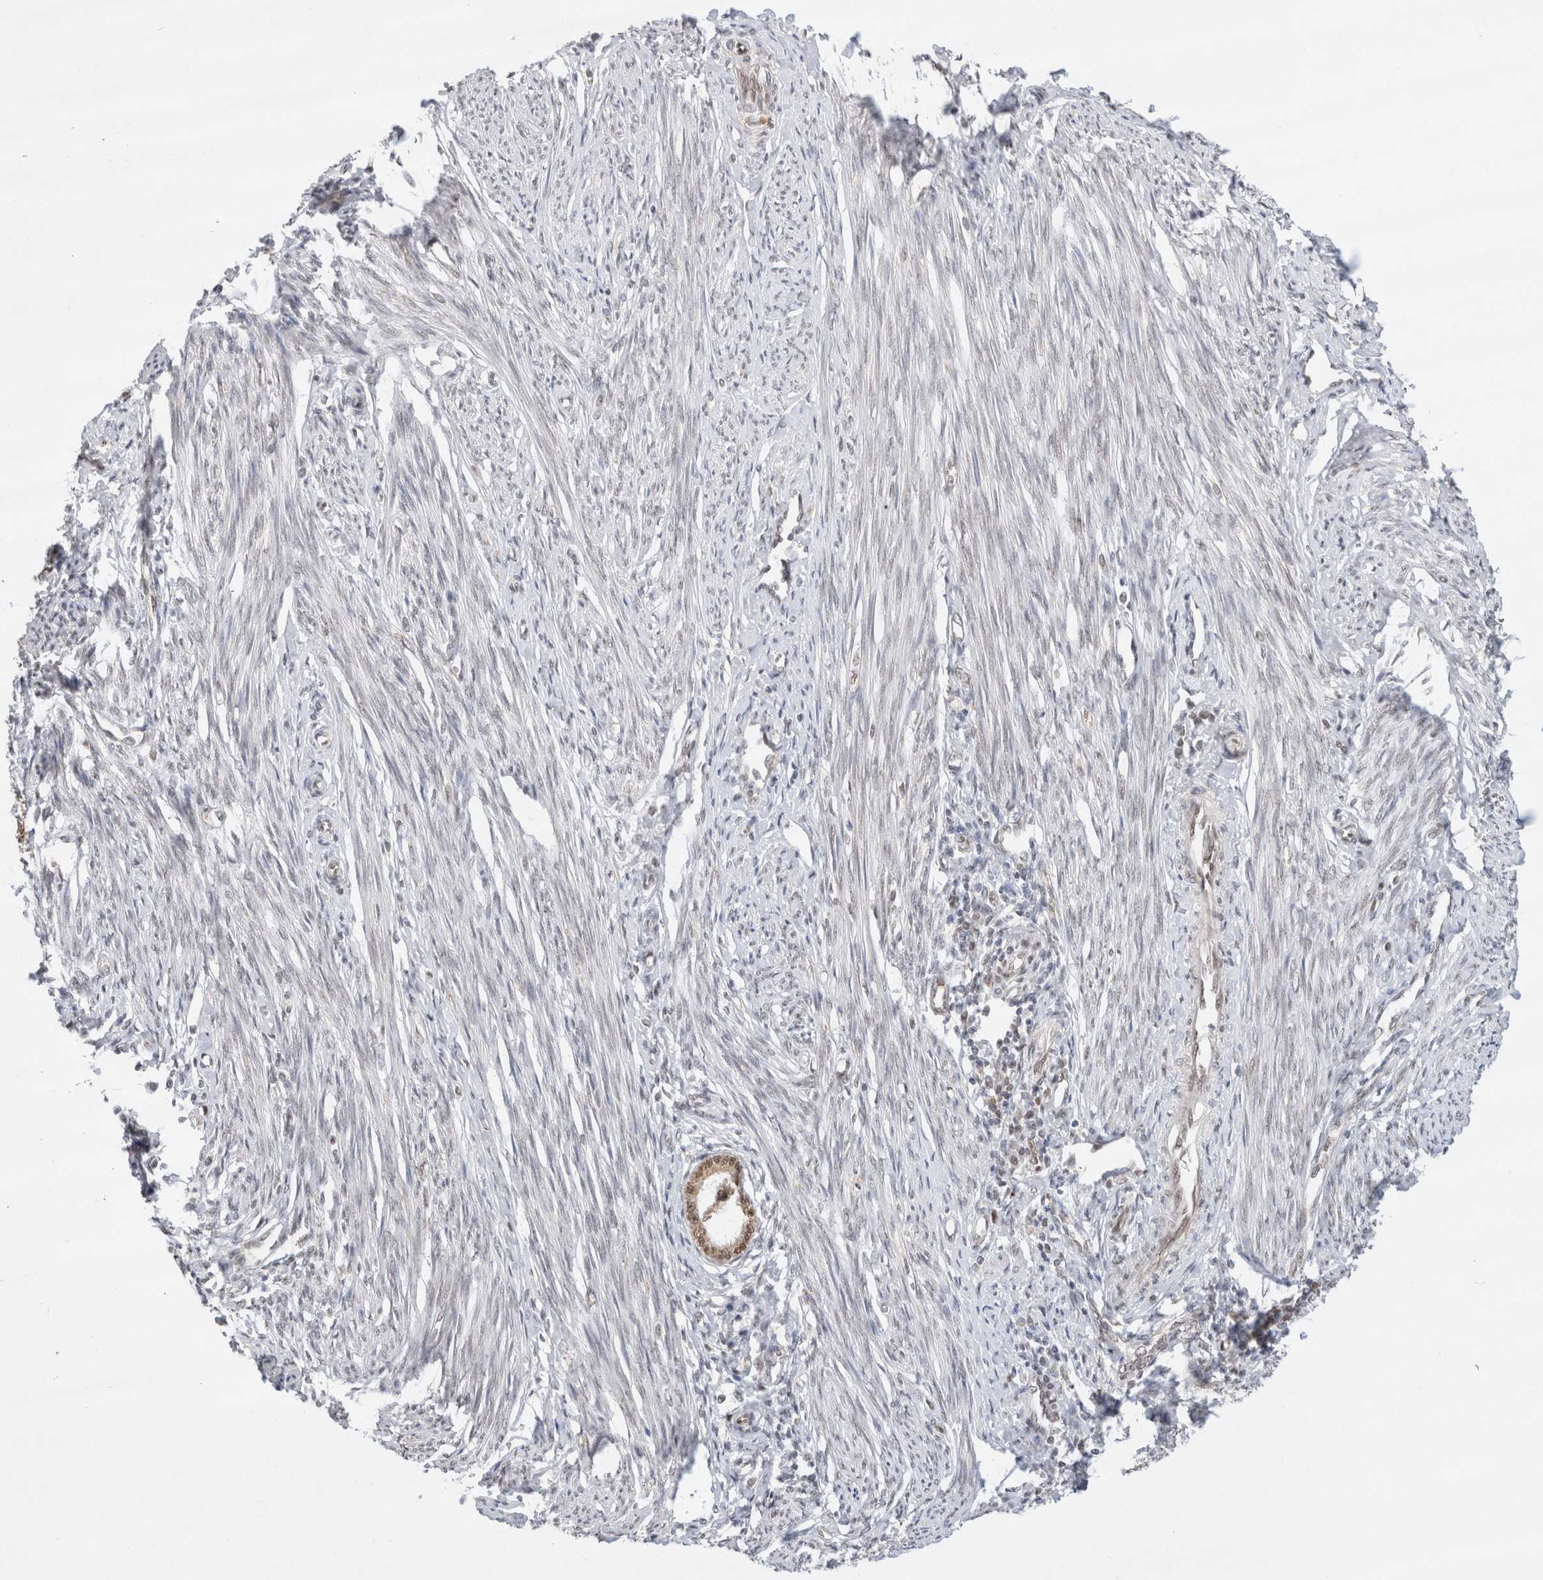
{"staining": {"intensity": "weak", "quantity": "25%-75%", "location": "nuclear"}, "tissue": "endometrium", "cell_type": "Cells in endometrial stroma", "image_type": "normal", "snomed": [{"axis": "morphology", "description": "Normal tissue, NOS"}, {"axis": "topography", "description": "Endometrium"}], "caption": "Endometrium stained for a protein reveals weak nuclear positivity in cells in endometrial stroma. The protein of interest is shown in brown color, while the nuclei are stained blue.", "gene": "GTF2I", "patient": {"sex": "female", "age": 56}}